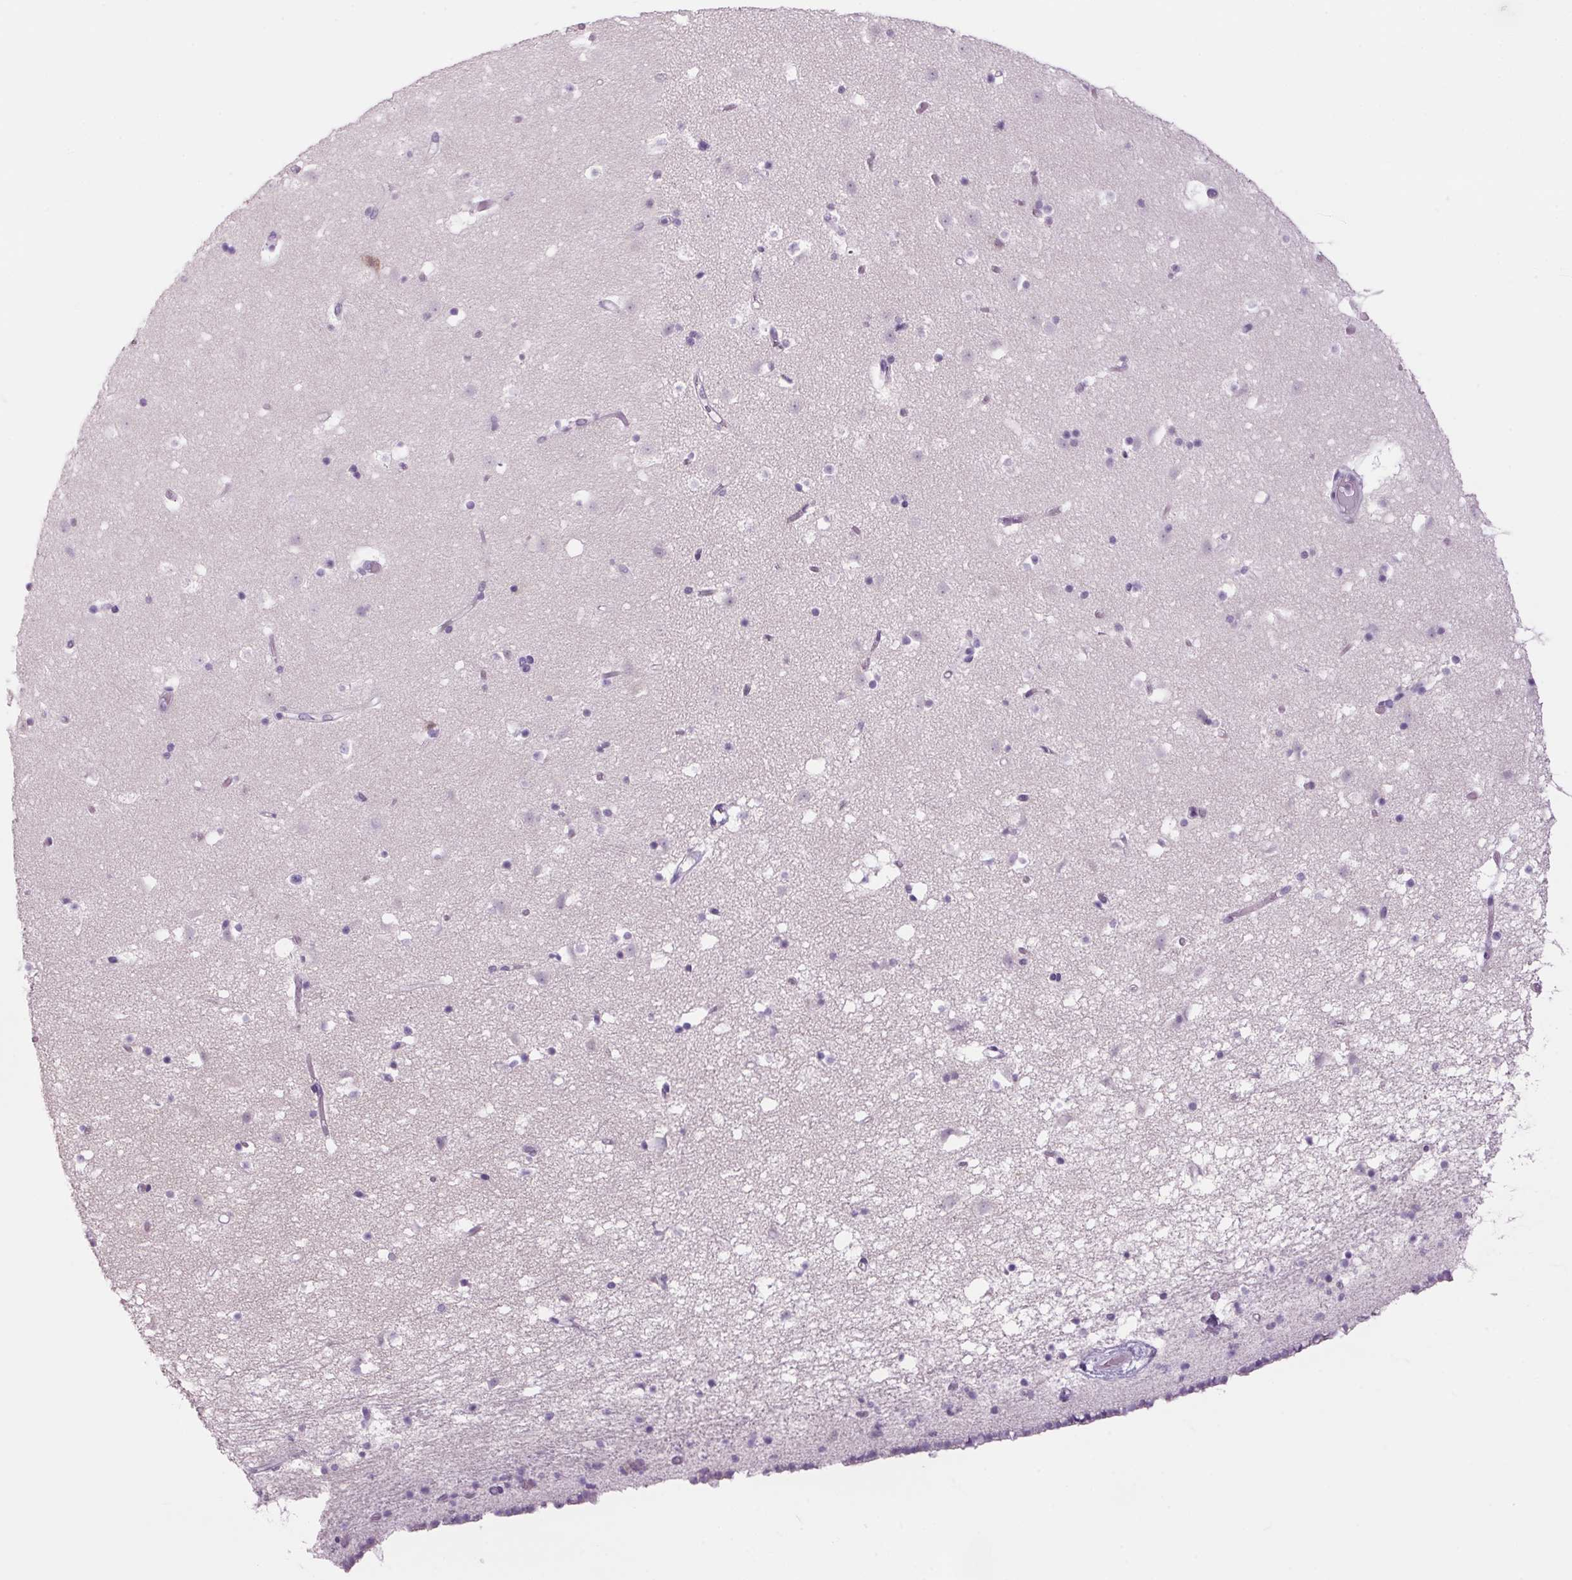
{"staining": {"intensity": "negative", "quantity": "none", "location": "none"}, "tissue": "caudate", "cell_type": "Glial cells", "image_type": "normal", "snomed": [{"axis": "morphology", "description": "Normal tissue, NOS"}, {"axis": "topography", "description": "Lateral ventricle wall"}], "caption": "Histopathology image shows no significant protein staining in glial cells of unremarkable caudate.", "gene": "PPP1R1A", "patient": {"sex": "female", "age": 42}}